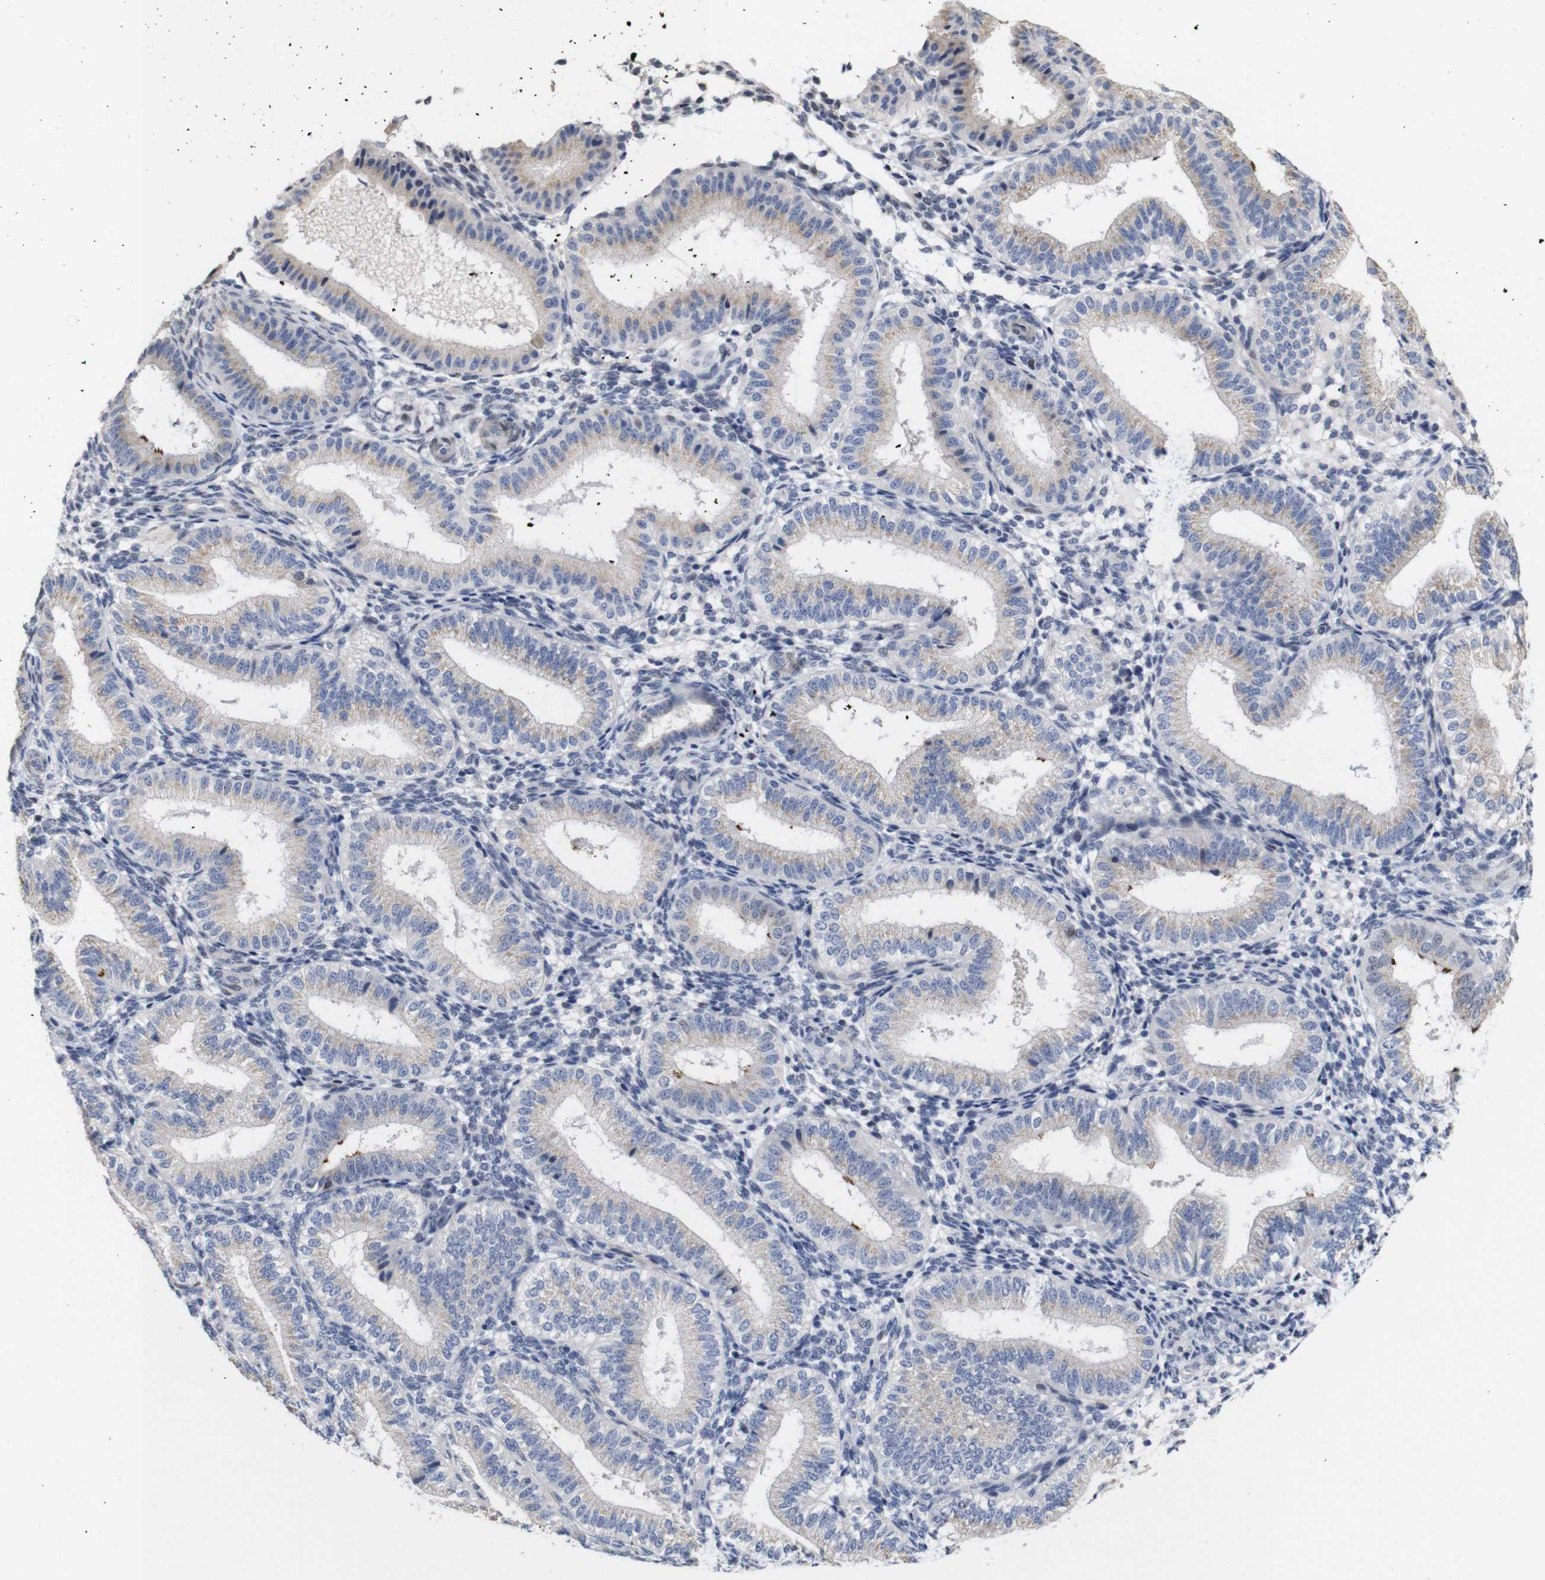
{"staining": {"intensity": "negative", "quantity": "none", "location": "none"}, "tissue": "endometrium", "cell_type": "Cells in endometrial stroma", "image_type": "normal", "snomed": [{"axis": "morphology", "description": "Normal tissue, NOS"}, {"axis": "topography", "description": "Endometrium"}], "caption": "This is an immunohistochemistry (IHC) histopathology image of benign human endometrium. There is no positivity in cells in endometrial stroma.", "gene": "TCEAL9", "patient": {"sex": "female", "age": 39}}